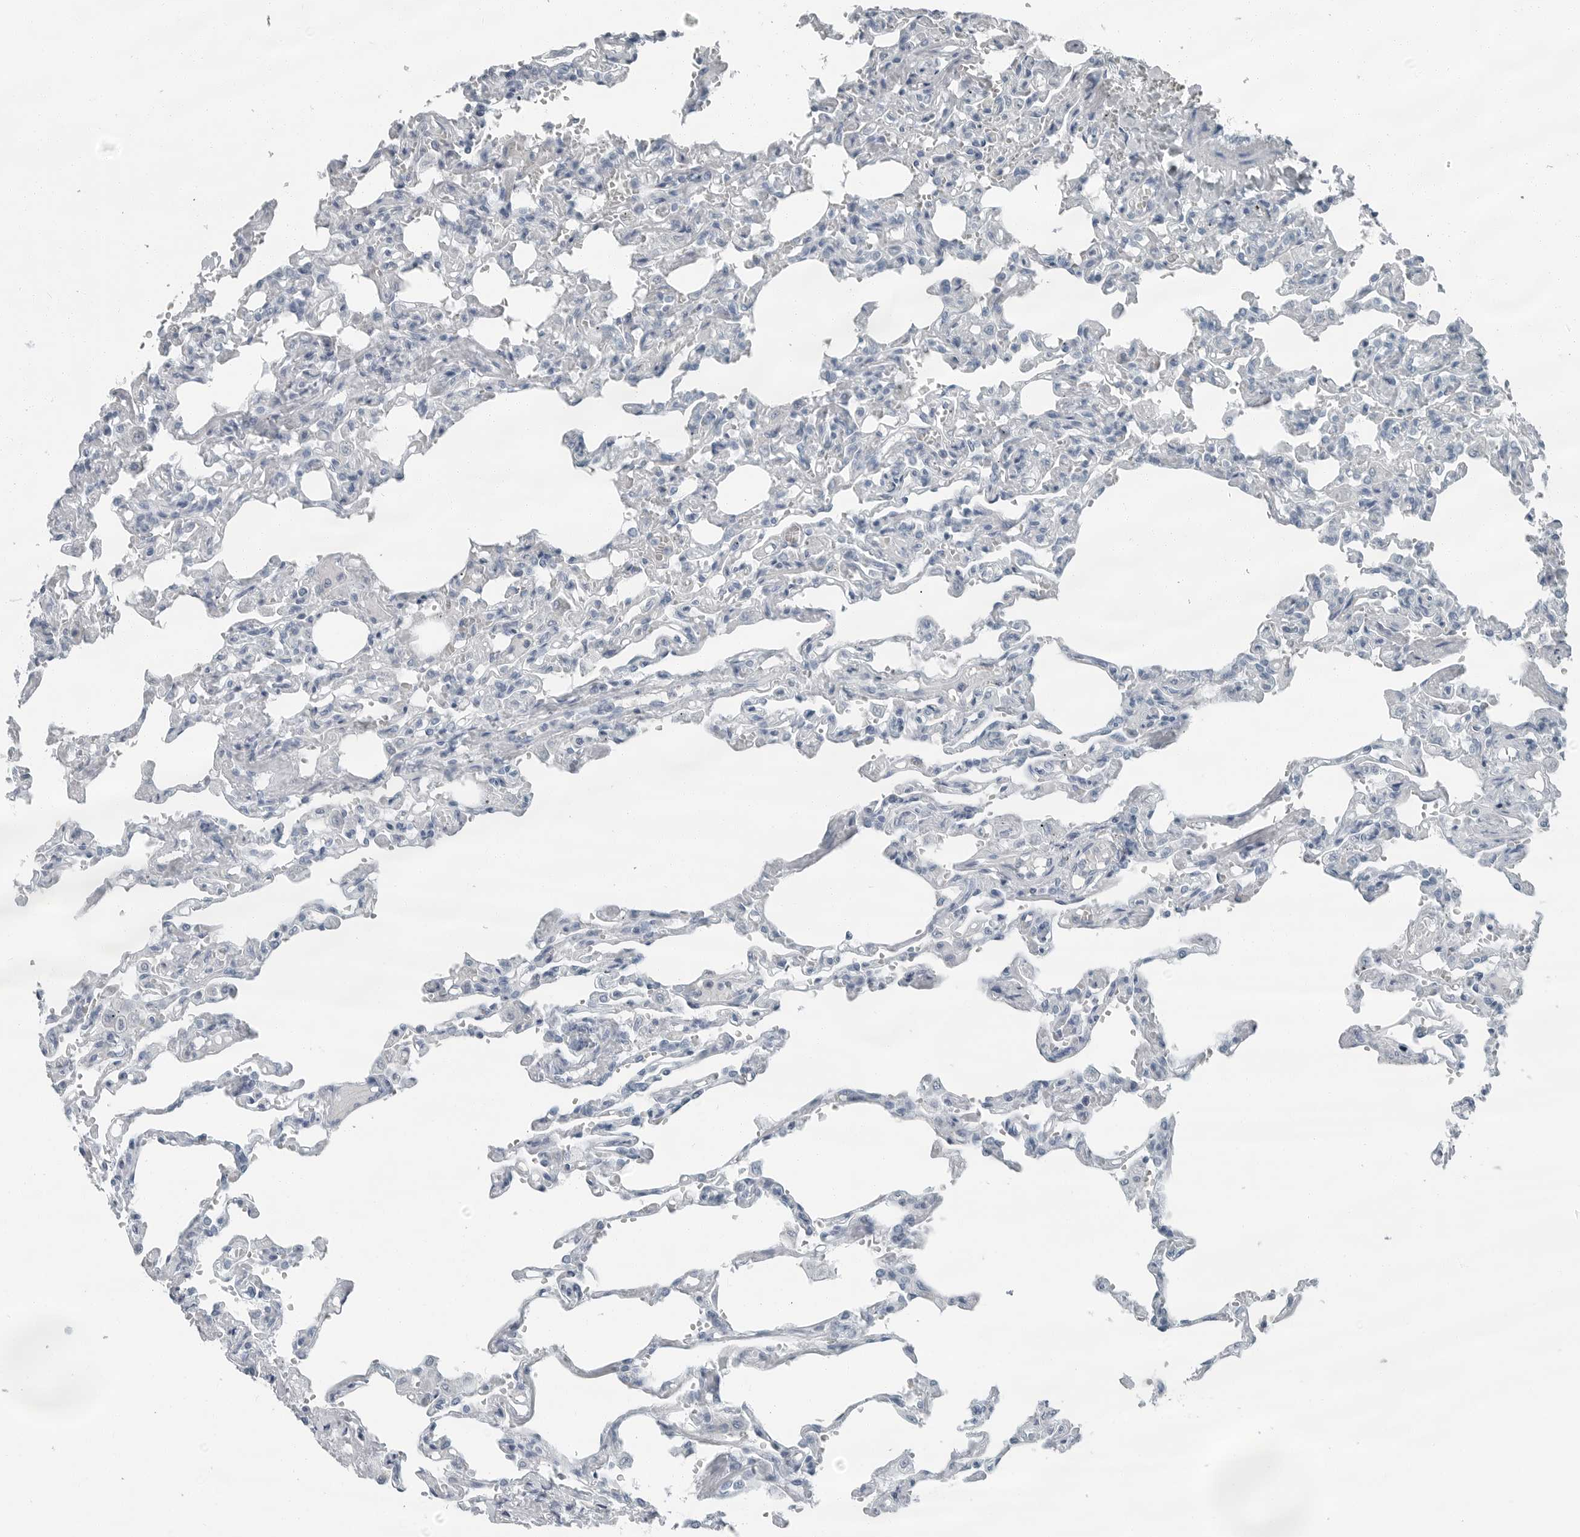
{"staining": {"intensity": "negative", "quantity": "none", "location": "none"}, "tissue": "lung", "cell_type": "Alveolar cells", "image_type": "normal", "snomed": [{"axis": "morphology", "description": "Normal tissue, NOS"}, {"axis": "topography", "description": "Lung"}], "caption": "Lung stained for a protein using IHC exhibits no staining alveolar cells.", "gene": "FABP6", "patient": {"sex": "male", "age": 21}}